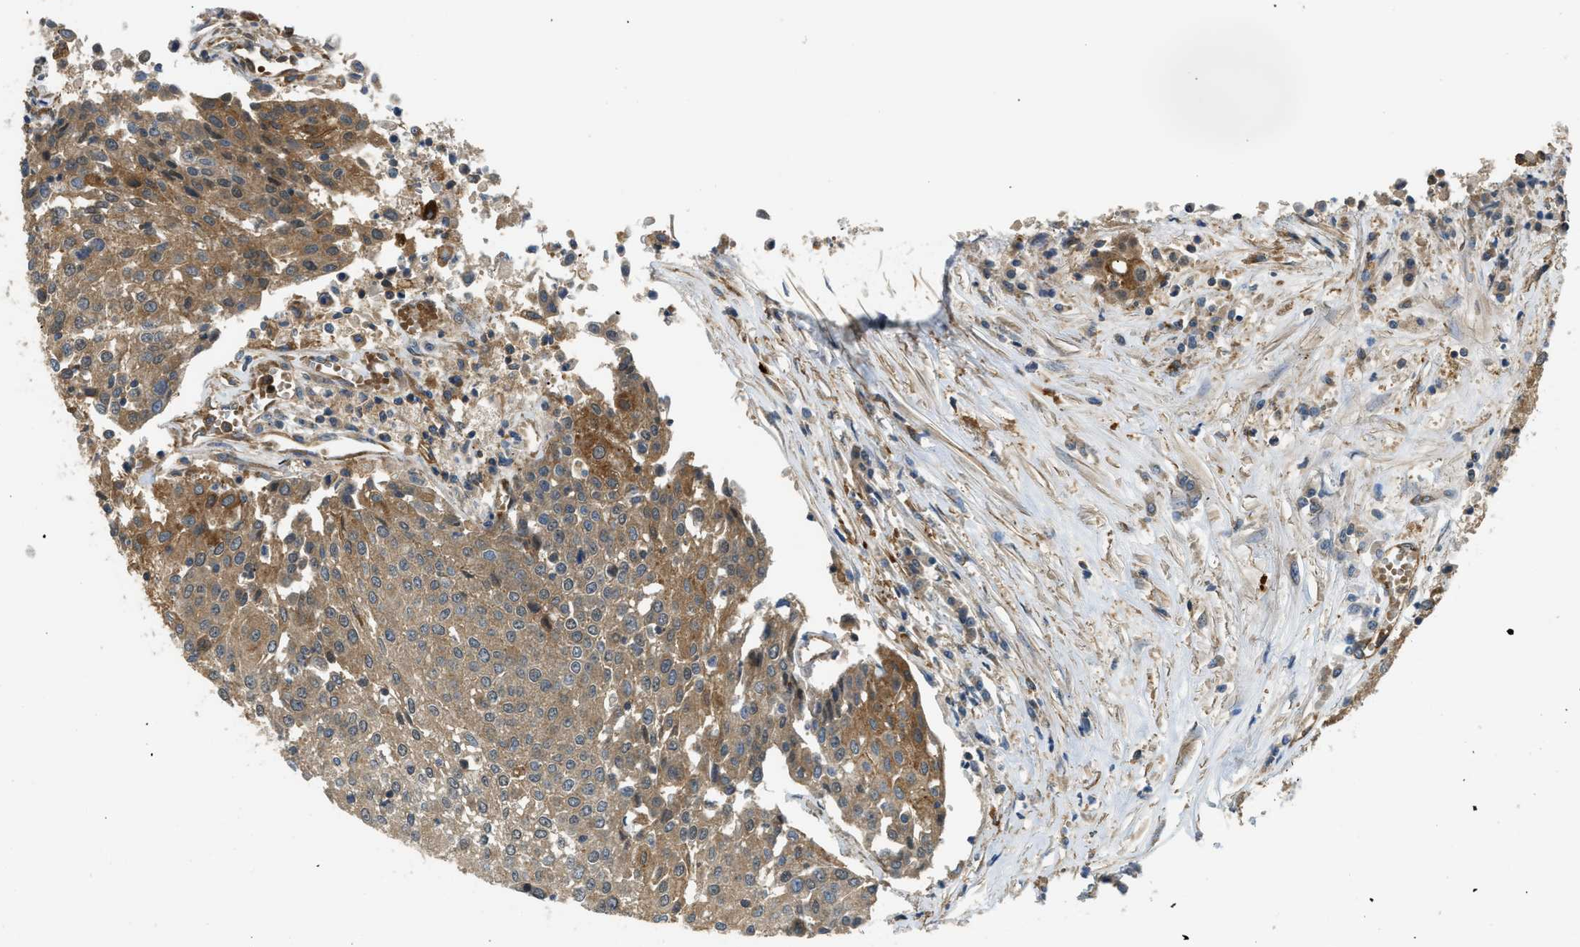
{"staining": {"intensity": "moderate", "quantity": ">75%", "location": "cytoplasmic/membranous"}, "tissue": "urothelial cancer", "cell_type": "Tumor cells", "image_type": "cancer", "snomed": [{"axis": "morphology", "description": "Urothelial carcinoma, High grade"}, {"axis": "topography", "description": "Urinary bladder"}], "caption": "High-magnification brightfield microscopy of high-grade urothelial carcinoma stained with DAB (brown) and counterstained with hematoxylin (blue). tumor cells exhibit moderate cytoplasmic/membranous positivity is appreciated in approximately>75% of cells. The protein of interest is stained brown, and the nuclei are stained in blue (DAB (3,3'-diaminobenzidine) IHC with brightfield microscopy, high magnification).", "gene": "BAG4", "patient": {"sex": "female", "age": 85}}